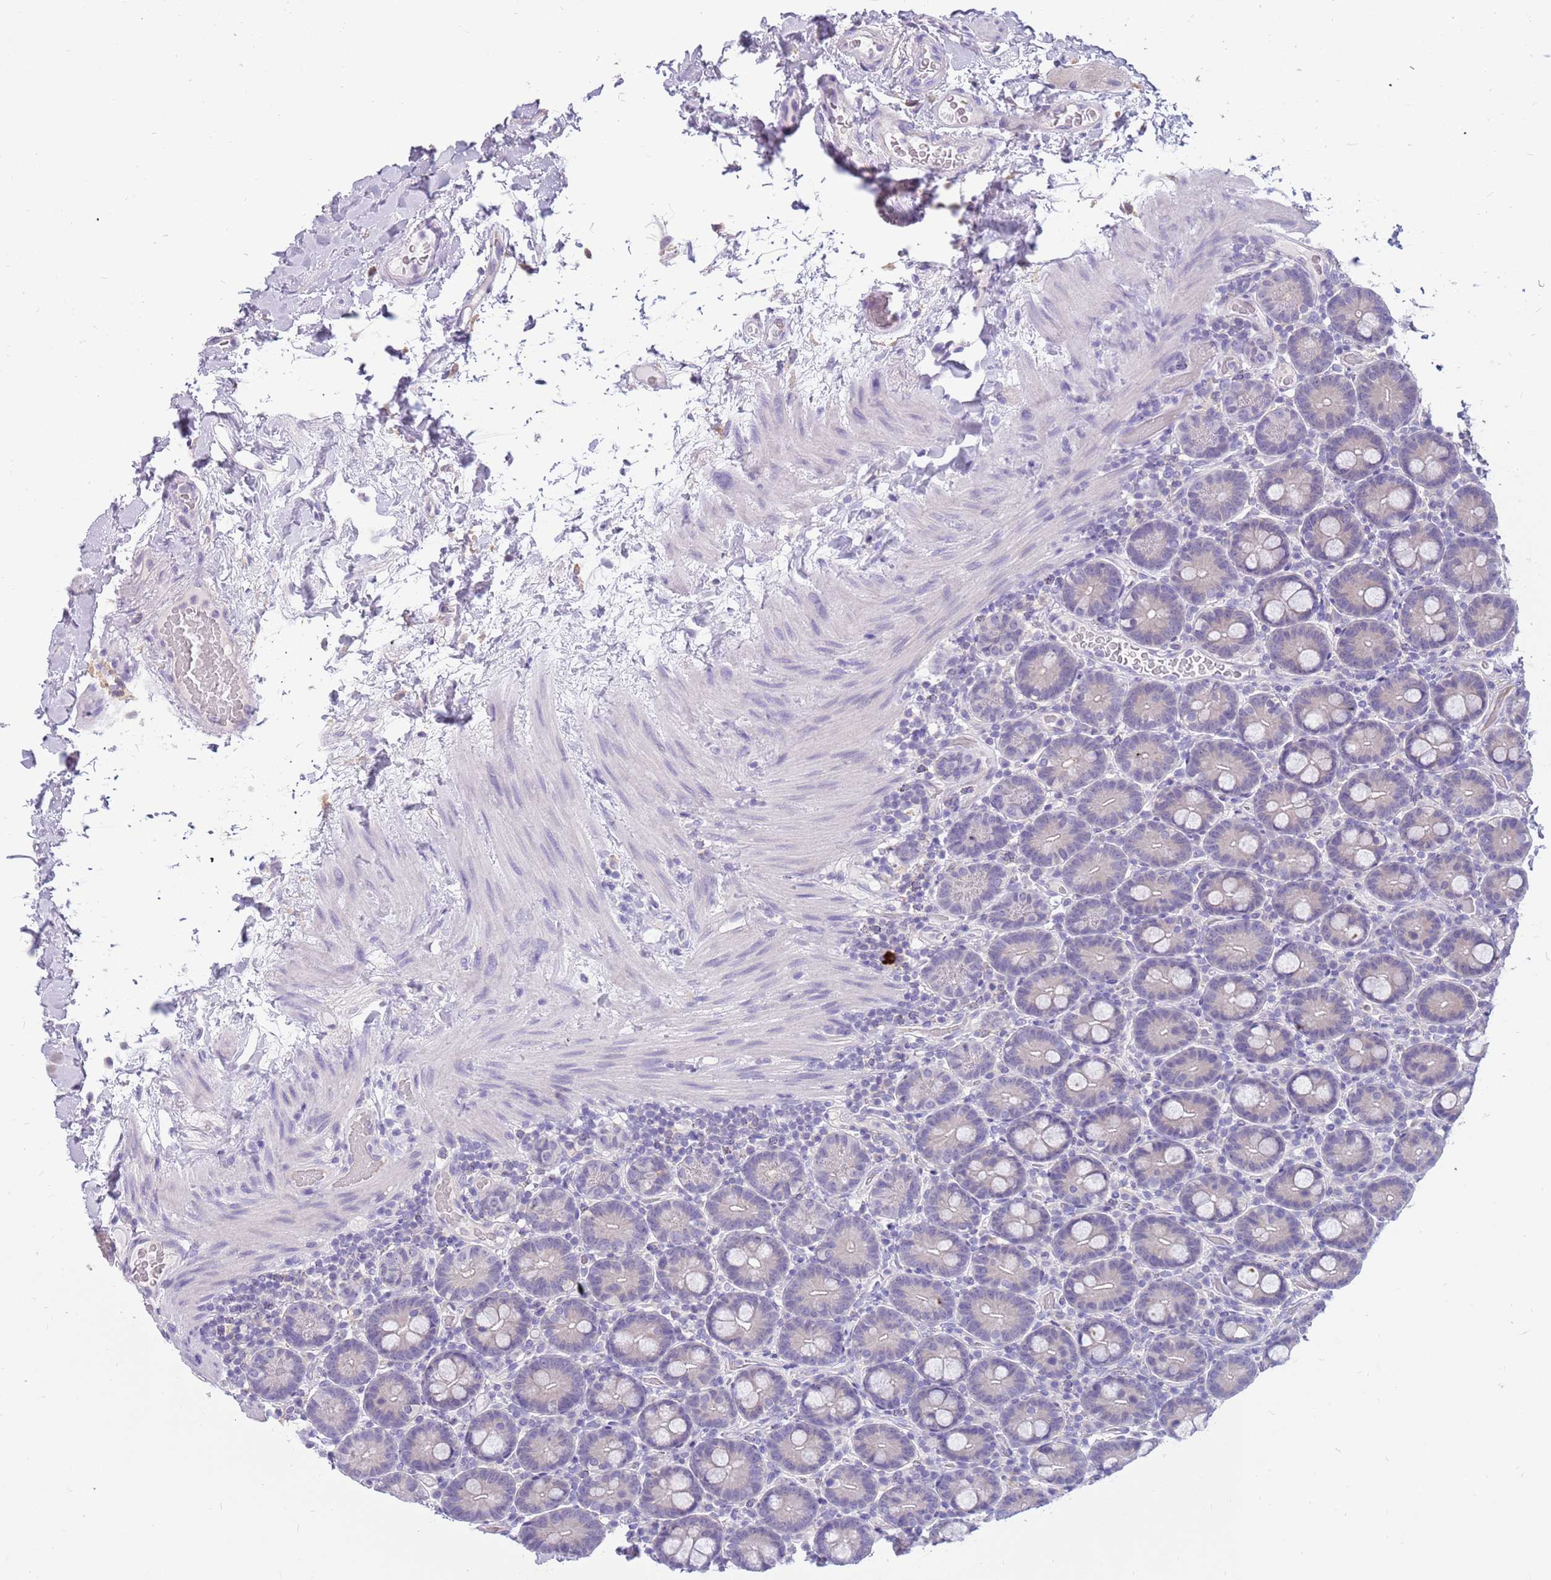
{"staining": {"intensity": "negative", "quantity": "none", "location": "none"}, "tissue": "duodenum", "cell_type": "Glandular cells", "image_type": "normal", "snomed": [{"axis": "morphology", "description": "Normal tissue, NOS"}, {"axis": "topography", "description": "Duodenum"}], "caption": "Glandular cells are negative for protein expression in unremarkable human duodenum.", "gene": "RHCG", "patient": {"sex": "male", "age": 55}}